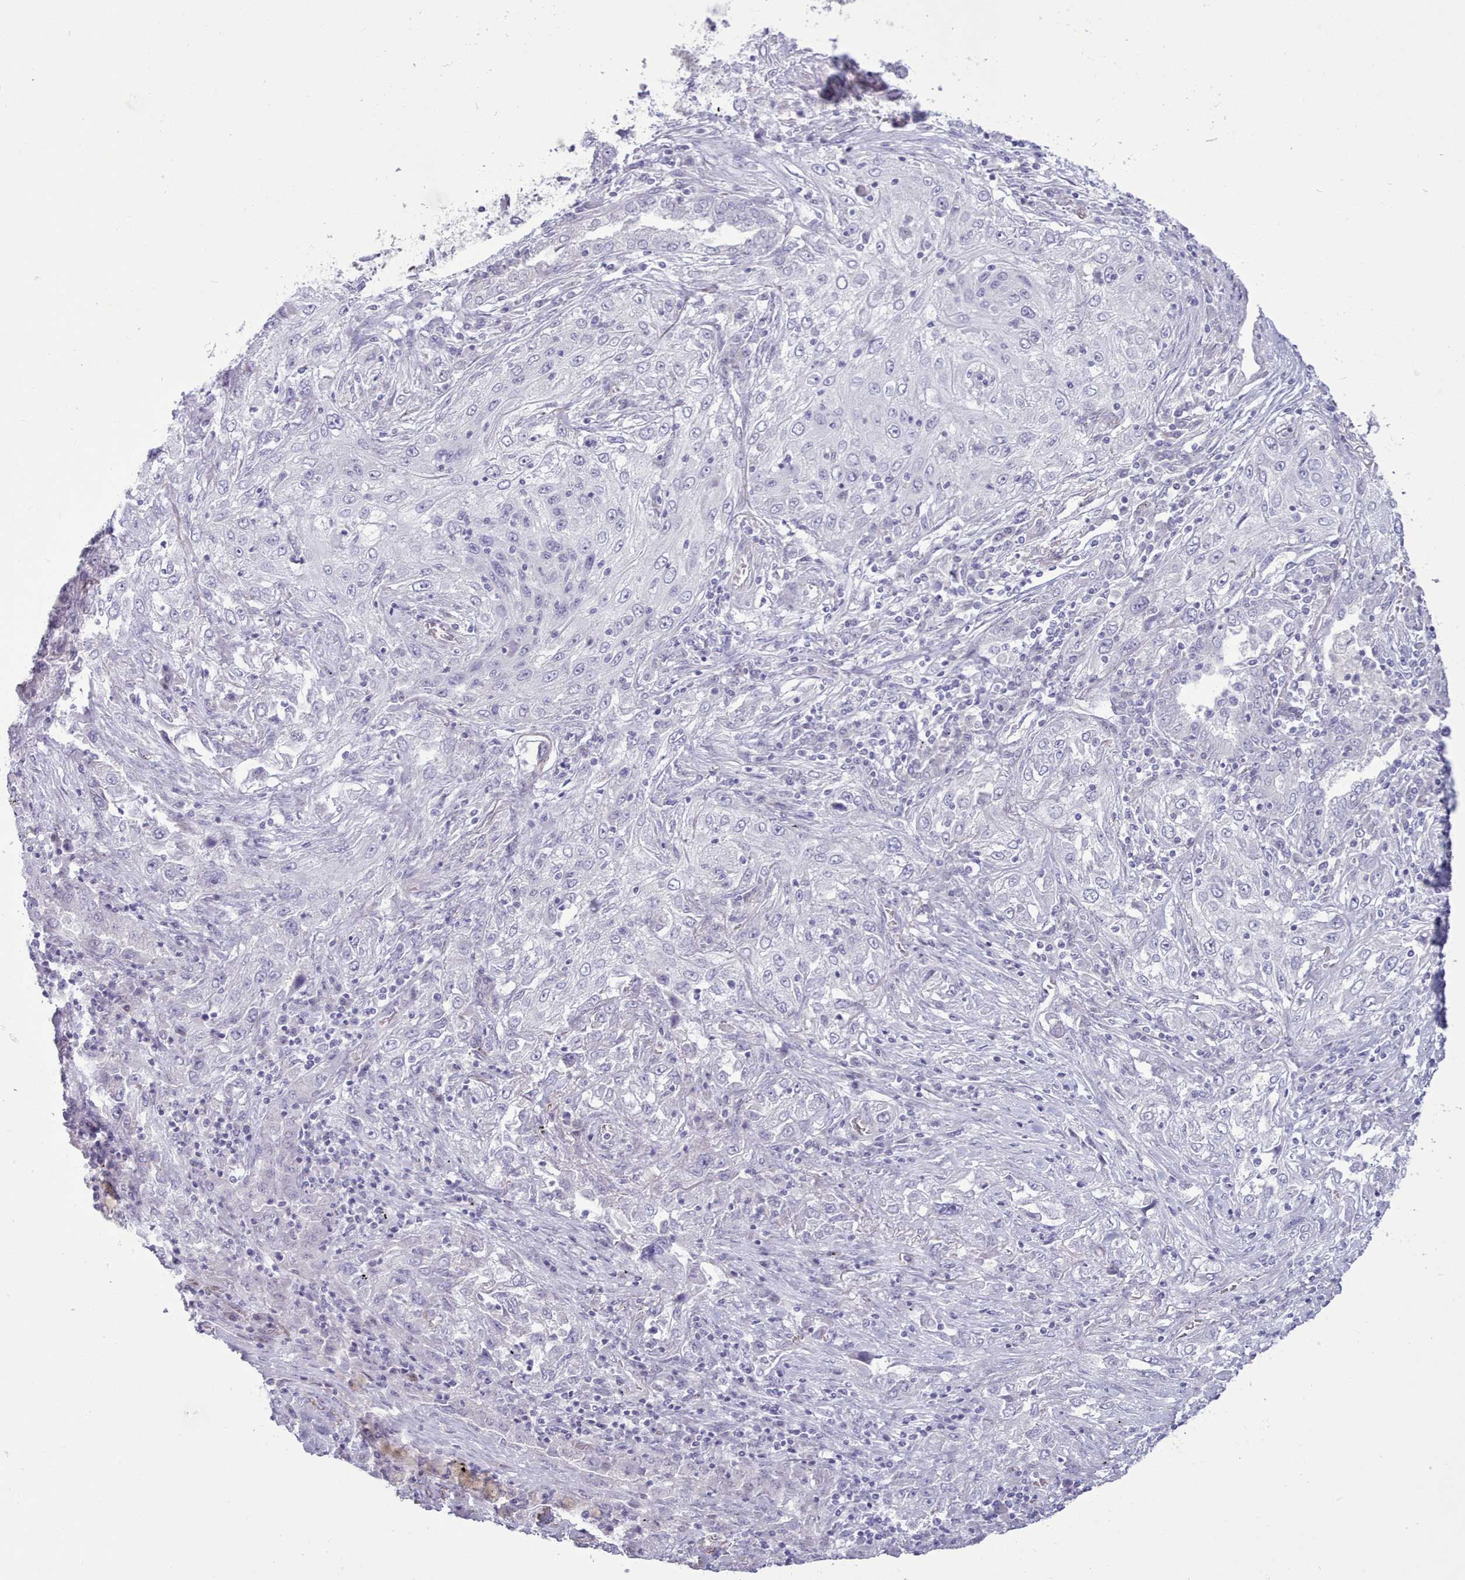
{"staining": {"intensity": "negative", "quantity": "none", "location": "none"}, "tissue": "lung cancer", "cell_type": "Tumor cells", "image_type": "cancer", "snomed": [{"axis": "morphology", "description": "Squamous cell carcinoma, NOS"}, {"axis": "topography", "description": "Lung"}], "caption": "Protein analysis of squamous cell carcinoma (lung) displays no significant expression in tumor cells. (DAB IHC, high magnification).", "gene": "TMEM253", "patient": {"sex": "female", "age": 69}}